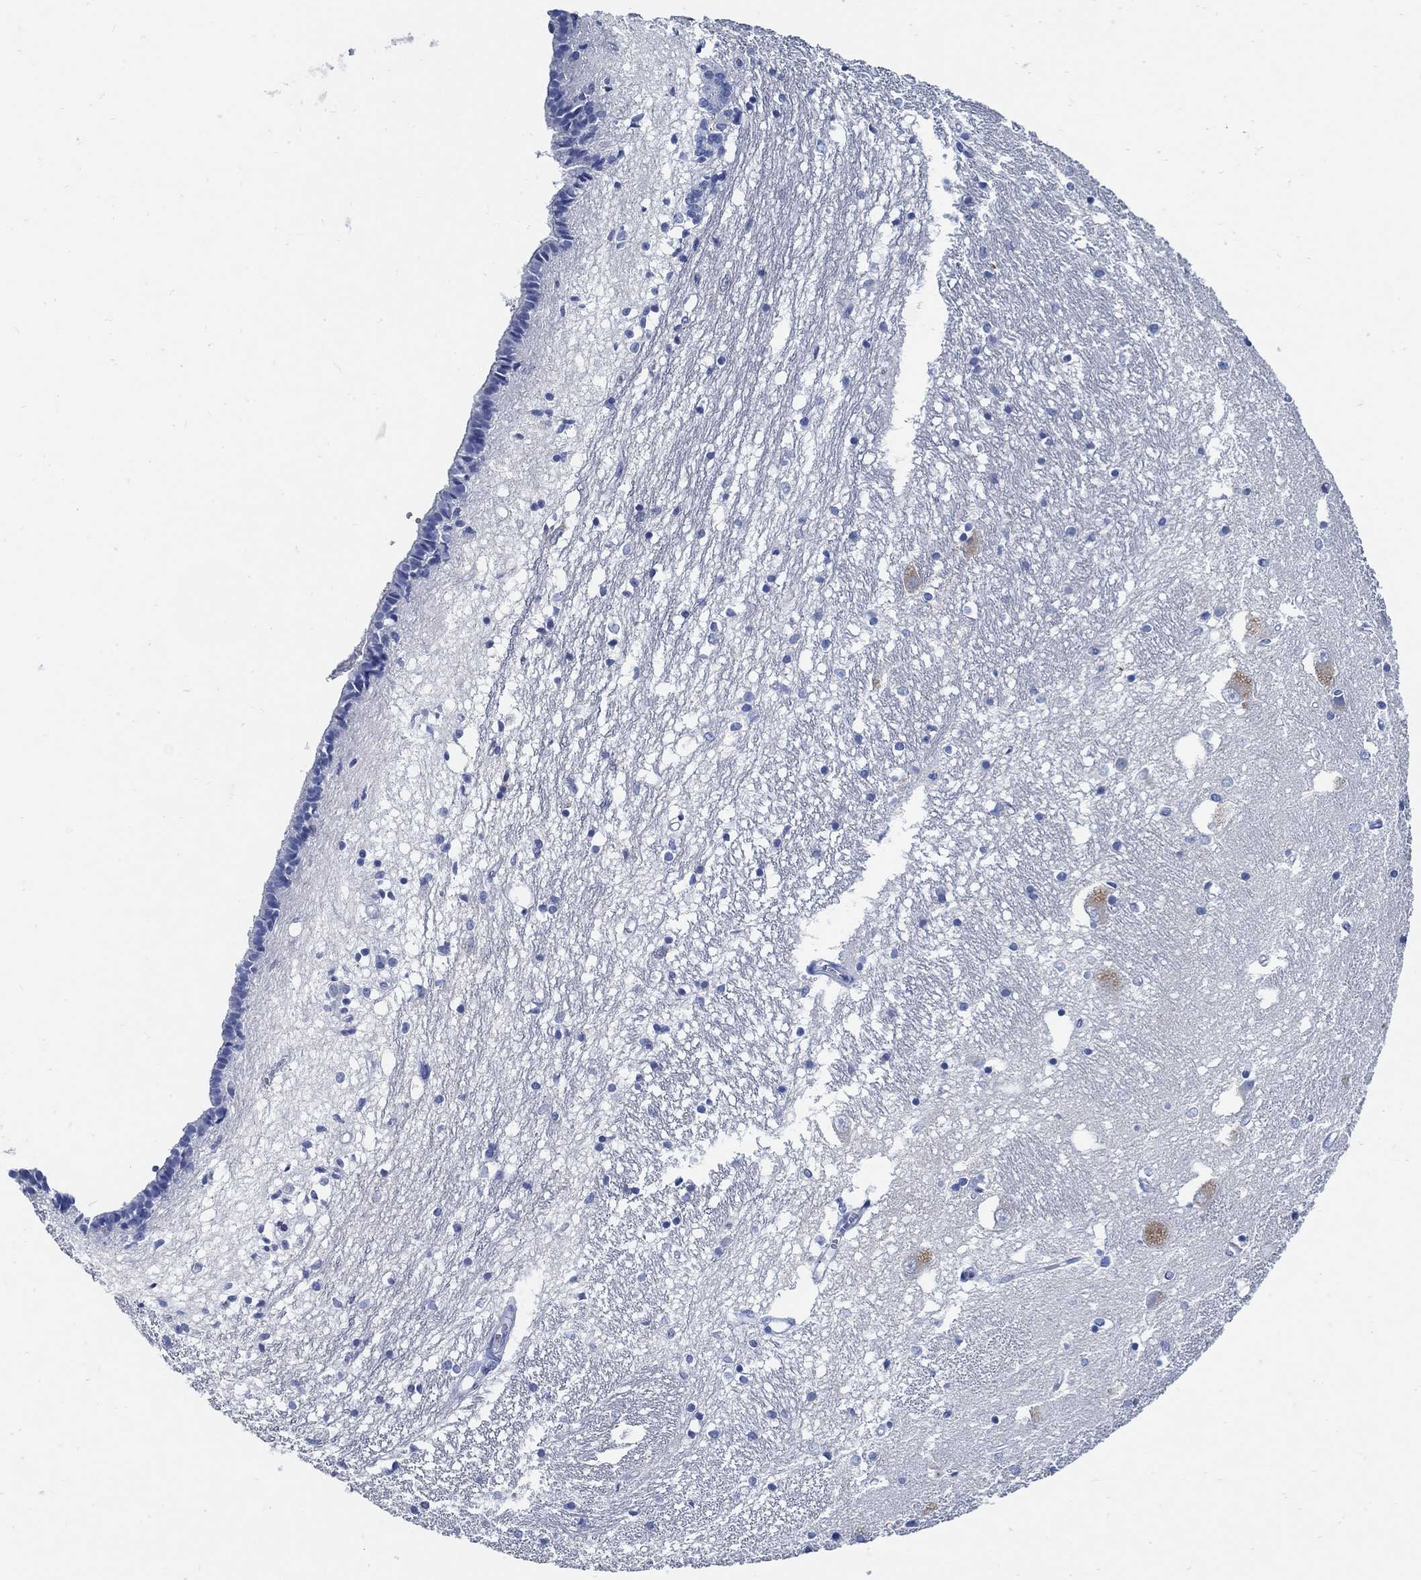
{"staining": {"intensity": "negative", "quantity": "none", "location": "none"}, "tissue": "caudate", "cell_type": "Glial cells", "image_type": "normal", "snomed": [{"axis": "morphology", "description": "Normal tissue, NOS"}, {"axis": "topography", "description": "Lateral ventricle wall"}], "caption": "An immunohistochemistry (IHC) histopathology image of normal caudate is shown. There is no staining in glial cells of caudate.", "gene": "SLC45A1", "patient": {"sex": "female", "age": 71}}